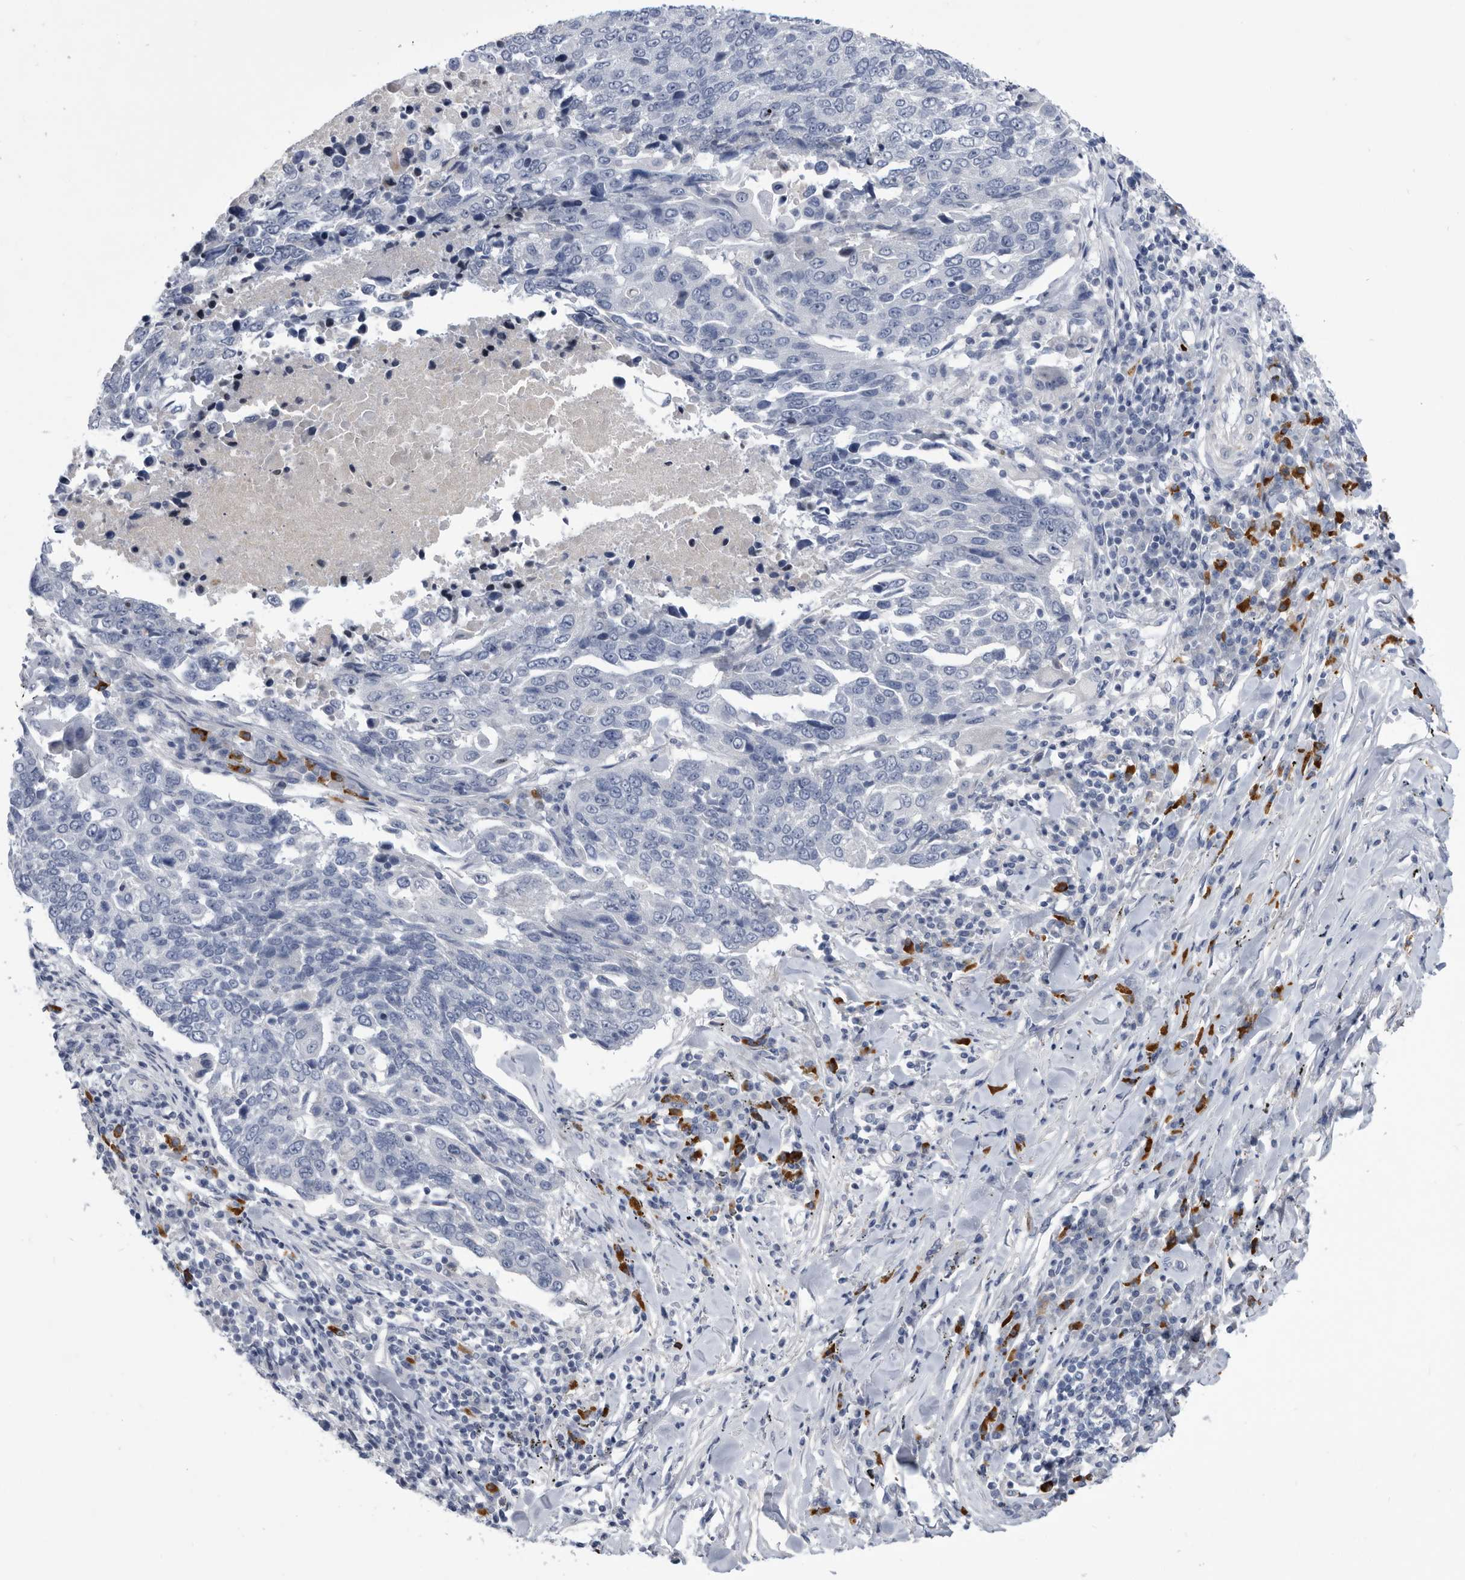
{"staining": {"intensity": "negative", "quantity": "none", "location": "none"}, "tissue": "lung cancer", "cell_type": "Tumor cells", "image_type": "cancer", "snomed": [{"axis": "morphology", "description": "Squamous cell carcinoma, NOS"}, {"axis": "topography", "description": "Lung"}], "caption": "The image shows no staining of tumor cells in squamous cell carcinoma (lung).", "gene": "BTBD6", "patient": {"sex": "male", "age": 66}}